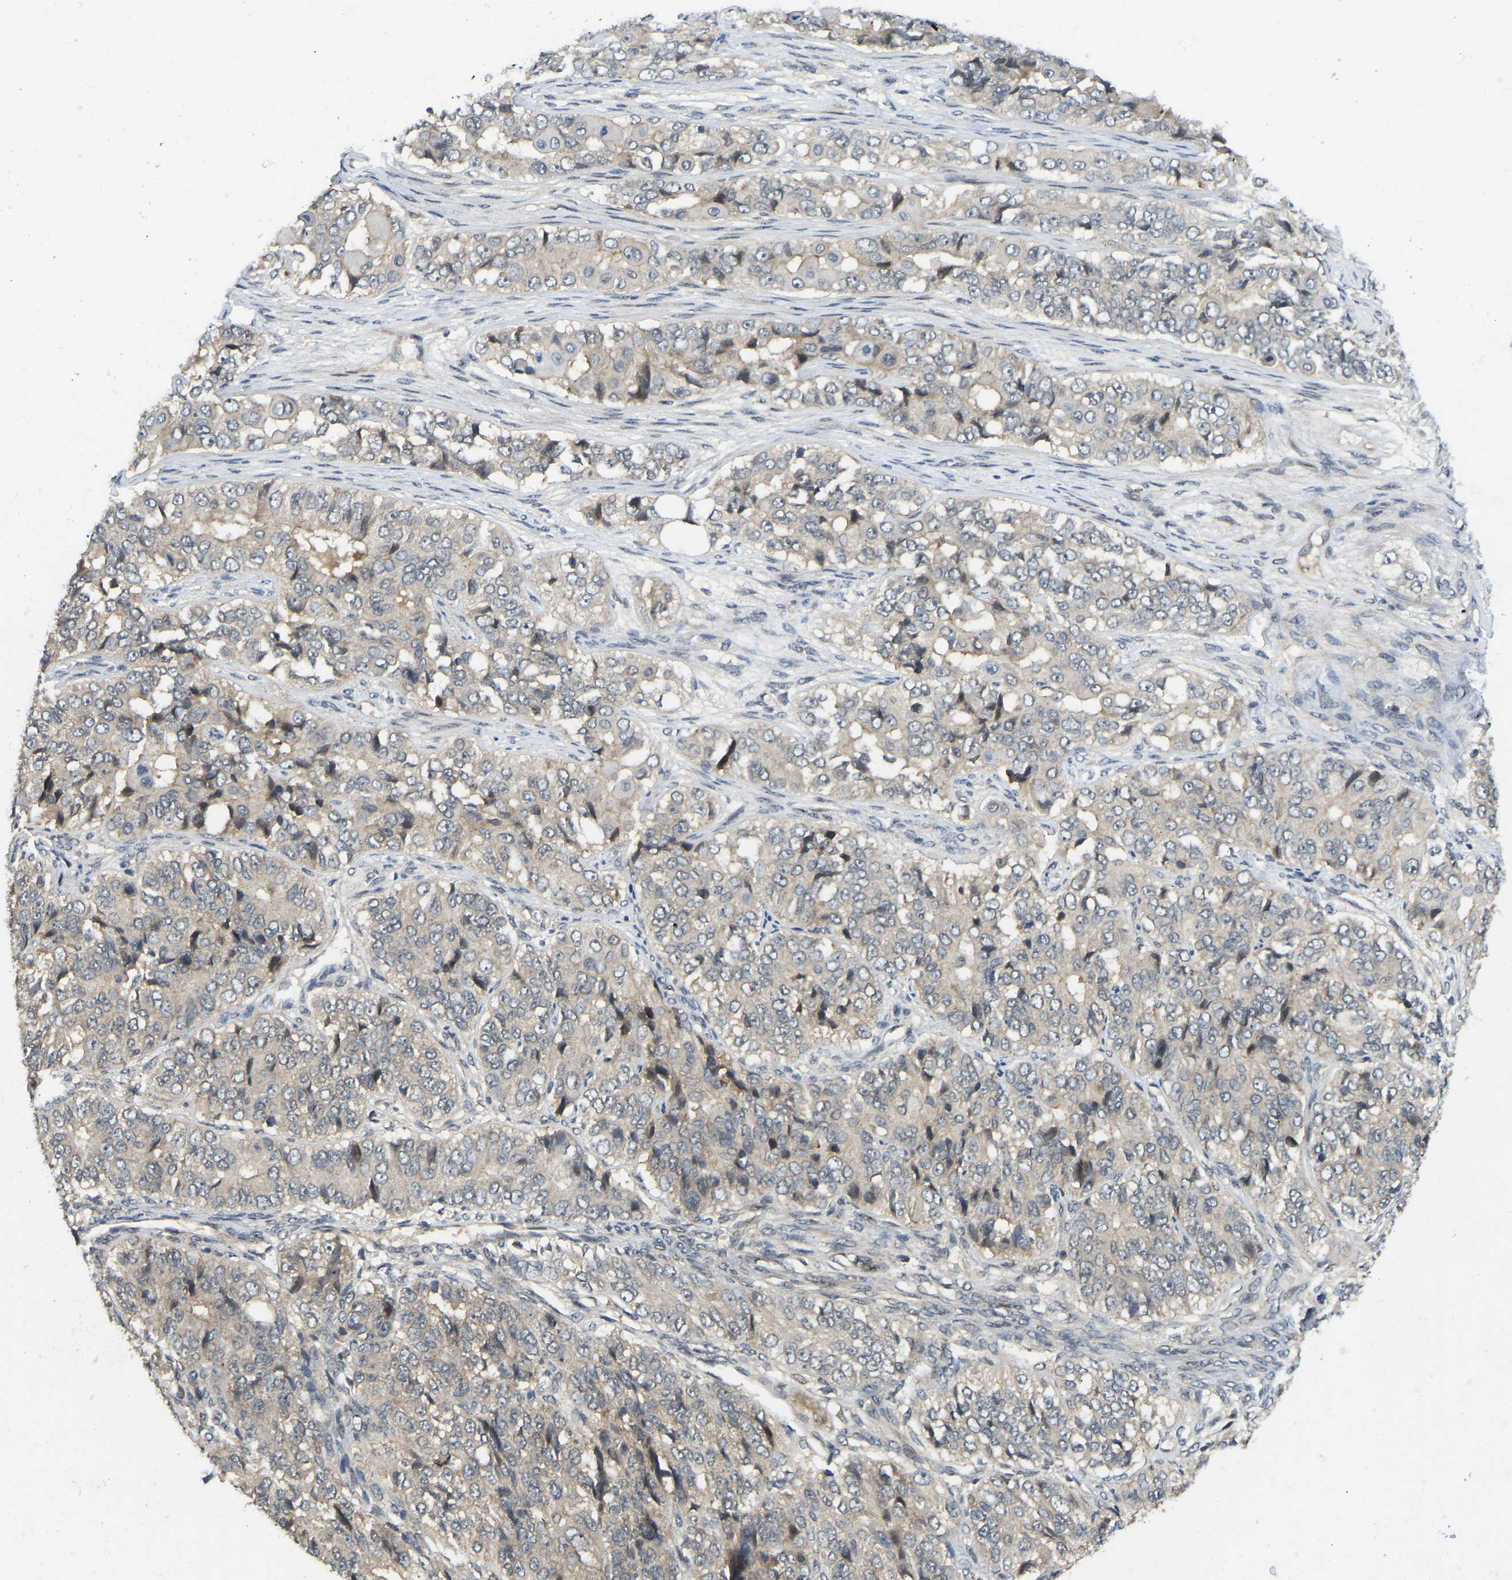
{"staining": {"intensity": "weak", "quantity": "<25%", "location": "cytoplasmic/membranous"}, "tissue": "ovarian cancer", "cell_type": "Tumor cells", "image_type": "cancer", "snomed": [{"axis": "morphology", "description": "Carcinoma, endometroid"}, {"axis": "topography", "description": "Ovary"}], "caption": "Immunohistochemical staining of ovarian cancer displays no significant staining in tumor cells.", "gene": "NDRG3", "patient": {"sex": "female", "age": 51}}